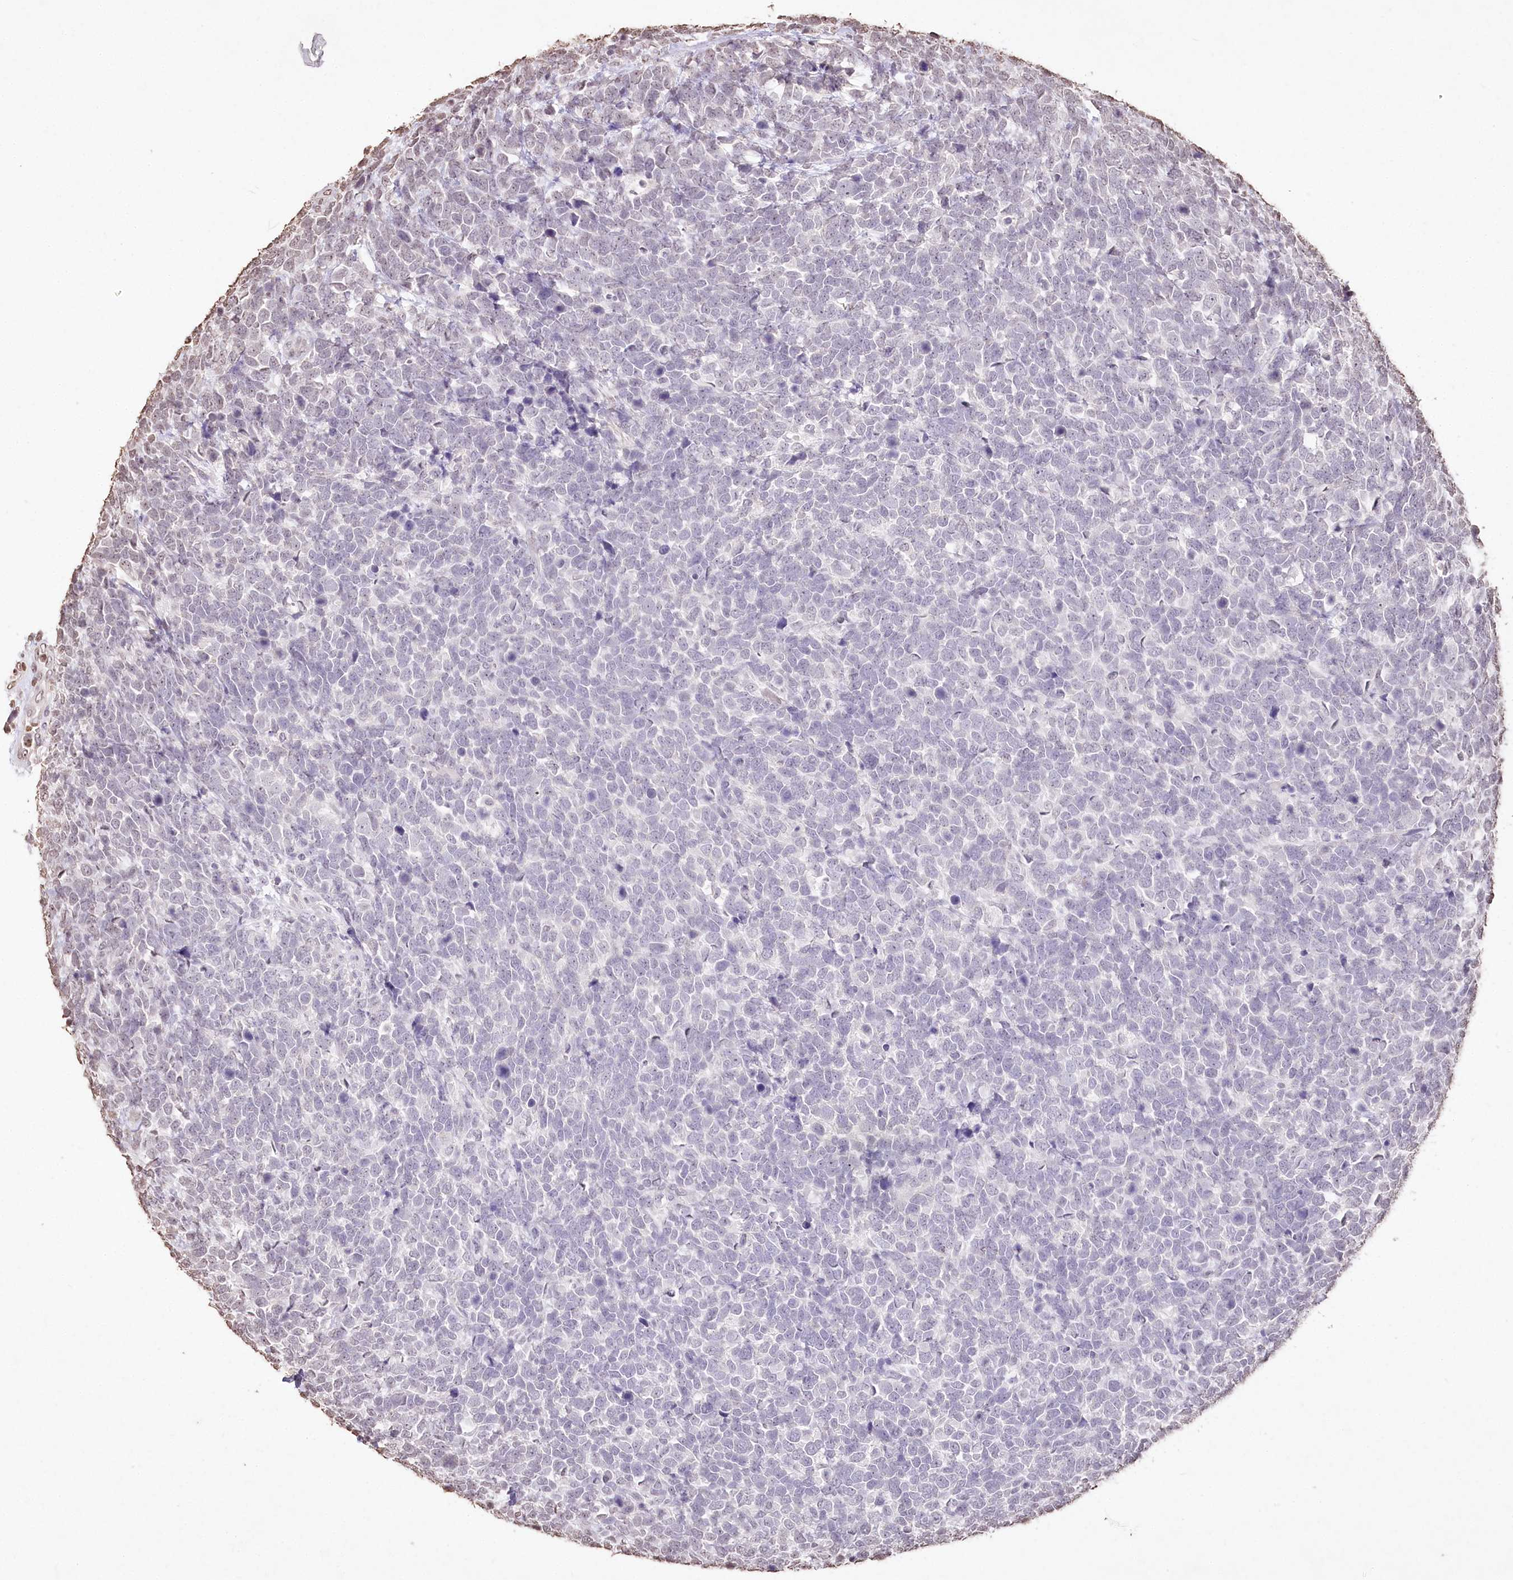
{"staining": {"intensity": "negative", "quantity": "none", "location": "none"}, "tissue": "urothelial cancer", "cell_type": "Tumor cells", "image_type": "cancer", "snomed": [{"axis": "morphology", "description": "Urothelial carcinoma, High grade"}, {"axis": "topography", "description": "Urinary bladder"}], "caption": "IHC image of neoplastic tissue: urothelial cancer stained with DAB demonstrates no significant protein positivity in tumor cells.", "gene": "DMXL1", "patient": {"sex": "female", "age": 82}}